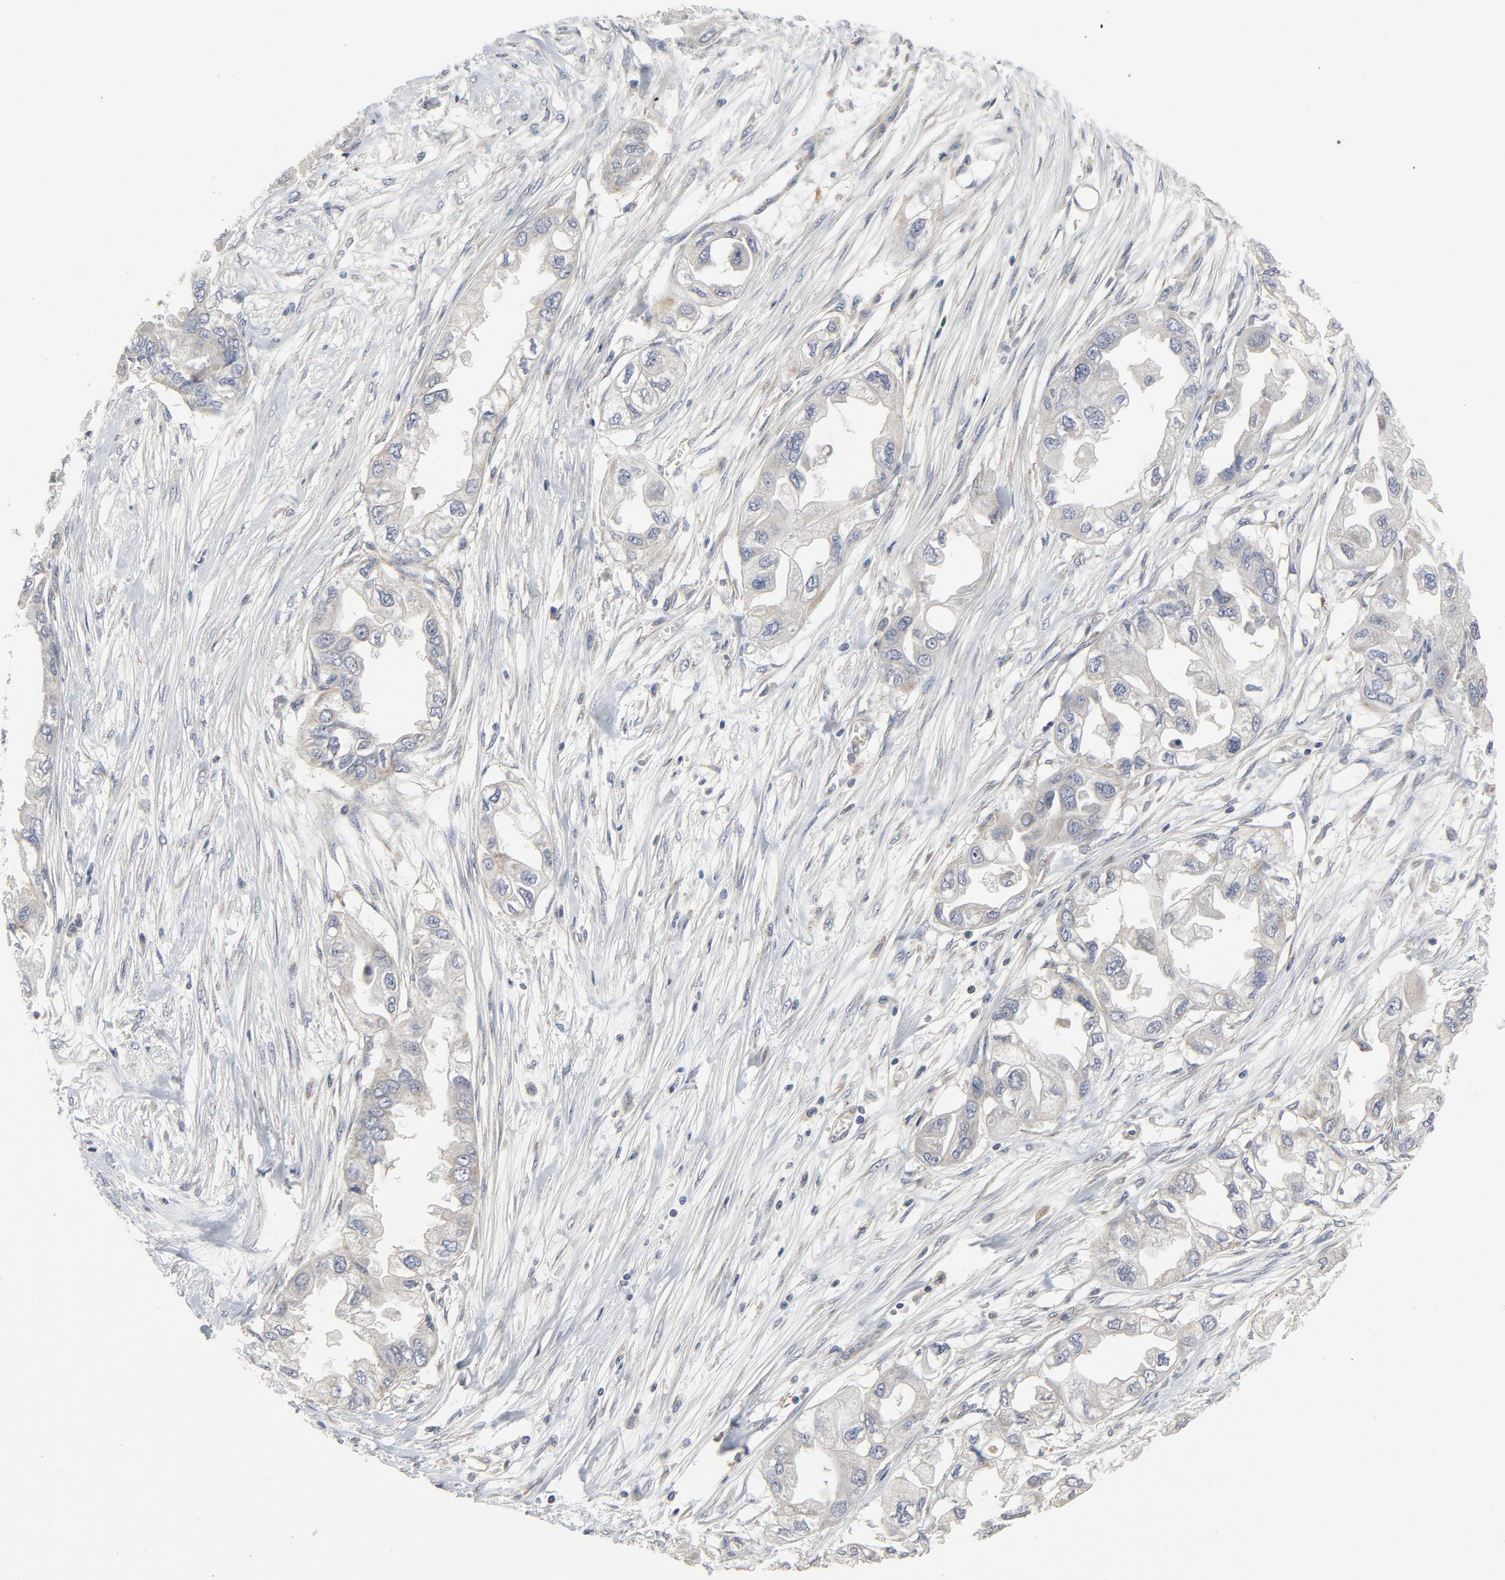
{"staining": {"intensity": "weak", "quantity": "25%-75%", "location": "cytoplasmic/membranous"}, "tissue": "endometrial cancer", "cell_type": "Tumor cells", "image_type": "cancer", "snomed": [{"axis": "morphology", "description": "Adenocarcinoma, NOS"}, {"axis": "topography", "description": "Endometrium"}], "caption": "Adenocarcinoma (endometrial) was stained to show a protein in brown. There is low levels of weak cytoplasmic/membranous expression in approximately 25%-75% of tumor cells.", "gene": "C14orf119", "patient": {"sex": "female", "age": 67}}